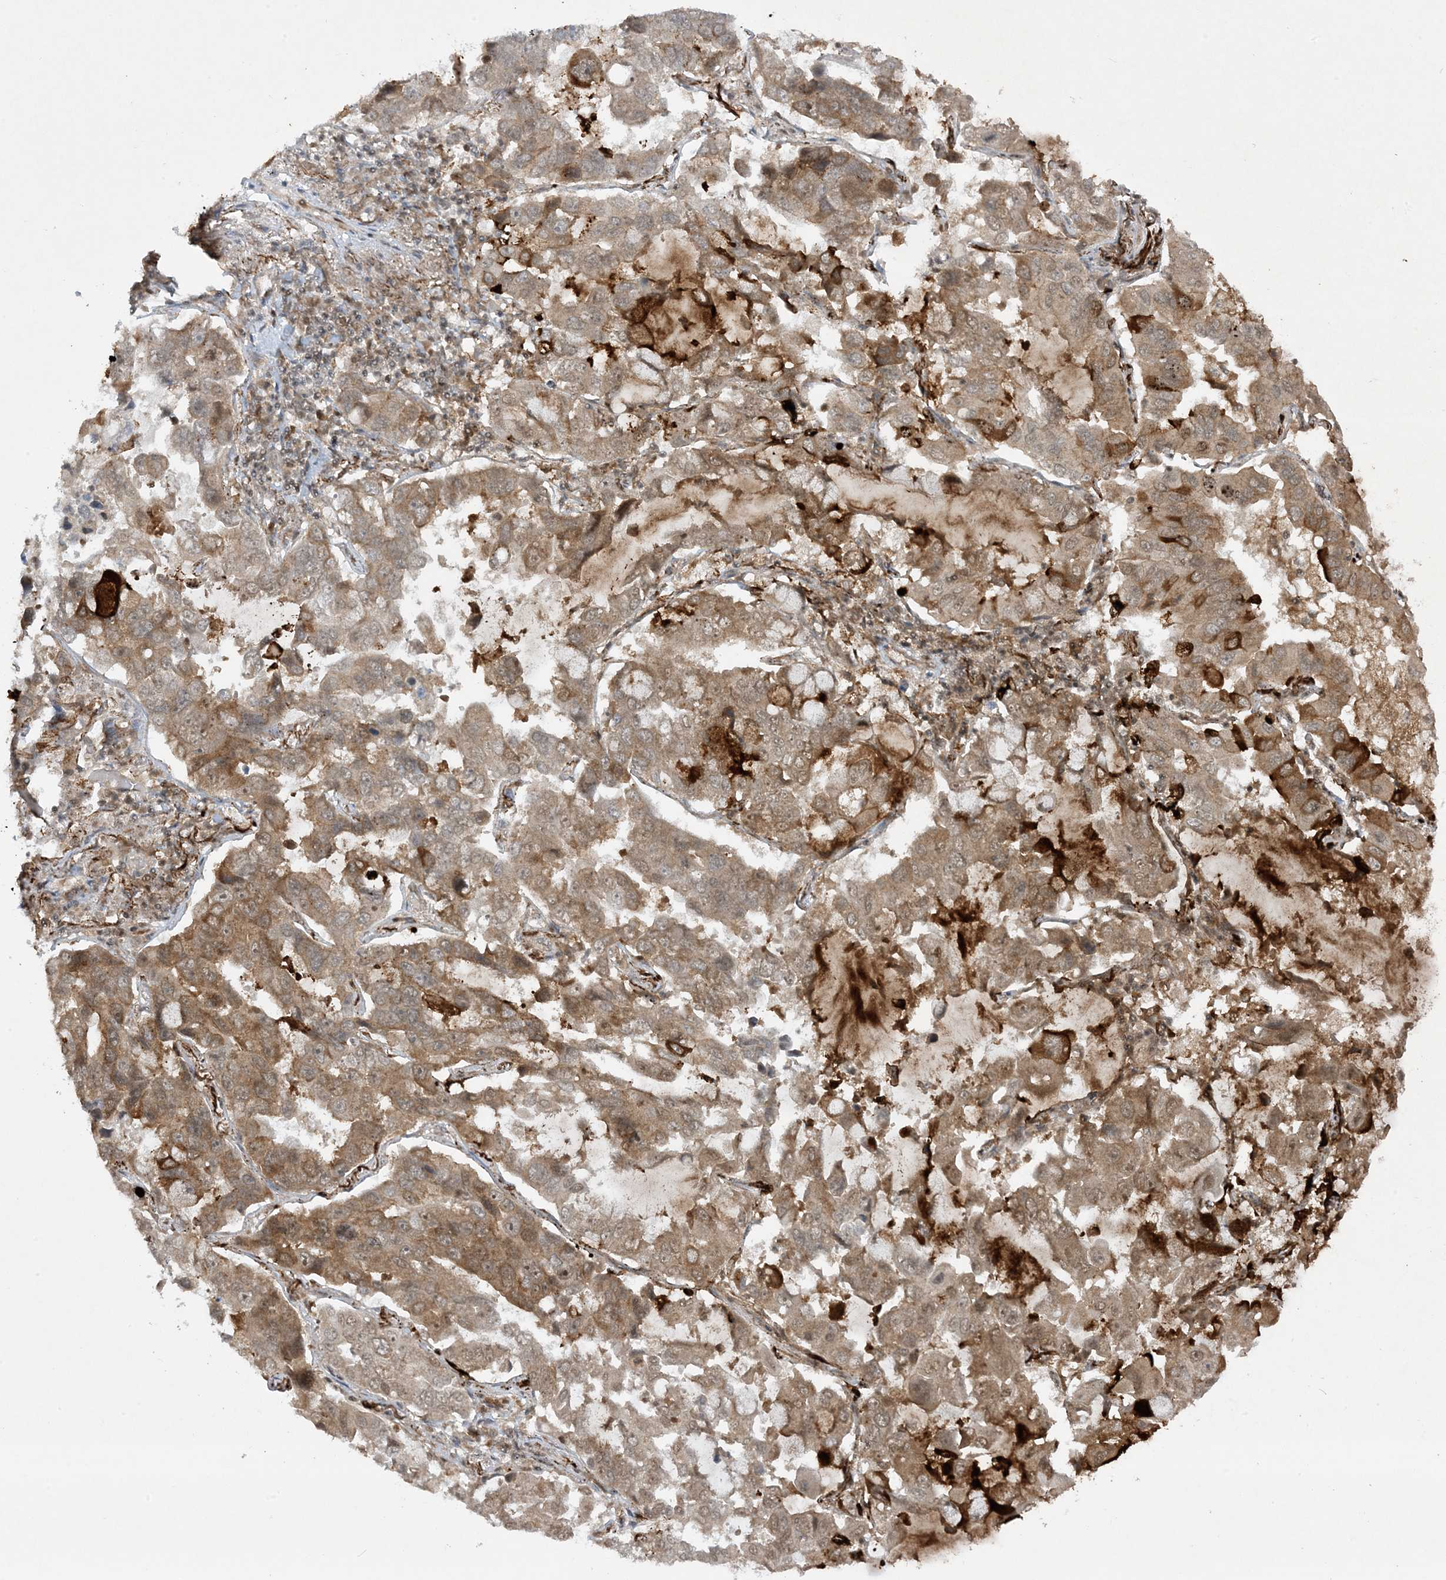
{"staining": {"intensity": "strong", "quantity": "<25%", "location": "cytoplasmic/membranous"}, "tissue": "lung cancer", "cell_type": "Tumor cells", "image_type": "cancer", "snomed": [{"axis": "morphology", "description": "Adenocarcinoma, NOS"}, {"axis": "topography", "description": "Lung"}], "caption": "Lung adenocarcinoma was stained to show a protein in brown. There is medium levels of strong cytoplasmic/membranous expression in about <25% of tumor cells.", "gene": "CERT1", "patient": {"sex": "male", "age": 64}}